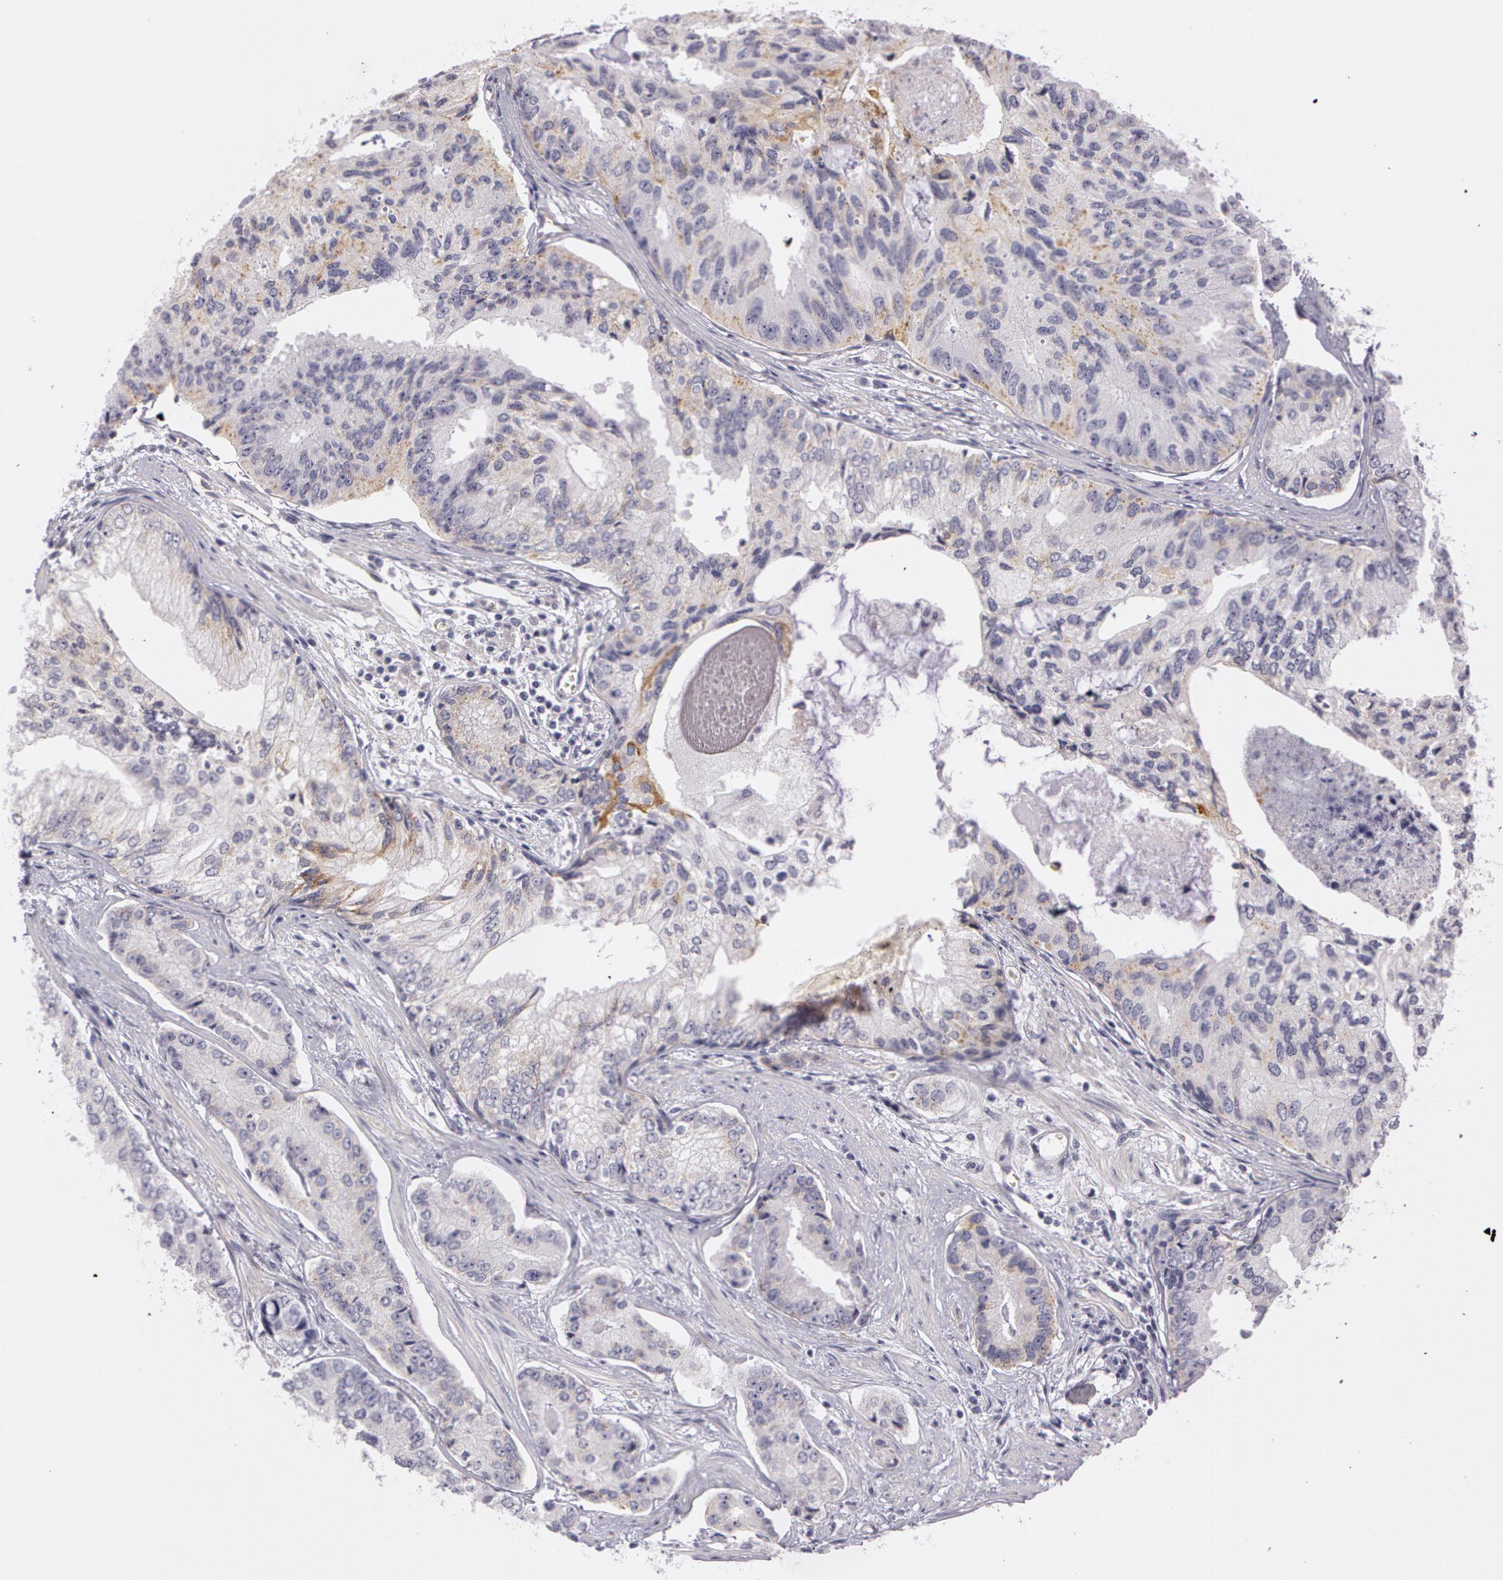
{"staining": {"intensity": "weak", "quantity": ">75%", "location": "cytoplasmic/membranous"}, "tissue": "prostate cancer", "cell_type": "Tumor cells", "image_type": "cancer", "snomed": [{"axis": "morphology", "description": "Adenocarcinoma, High grade"}, {"axis": "topography", "description": "Prostate"}], "caption": "Immunohistochemical staining of prostate cancer (high-grade adenocarcinoma) displays low levels of weak cytoplasmic/membranous staining in approximately >75% of tumor cells. (Stains: DAB (3,3'-diaminobenzidine) in brown, nuclei in blue, Microscopy: brightfield microscopy at high magnification).", "gene": "APP", "patient": {"sex": "male", "age": 56}}